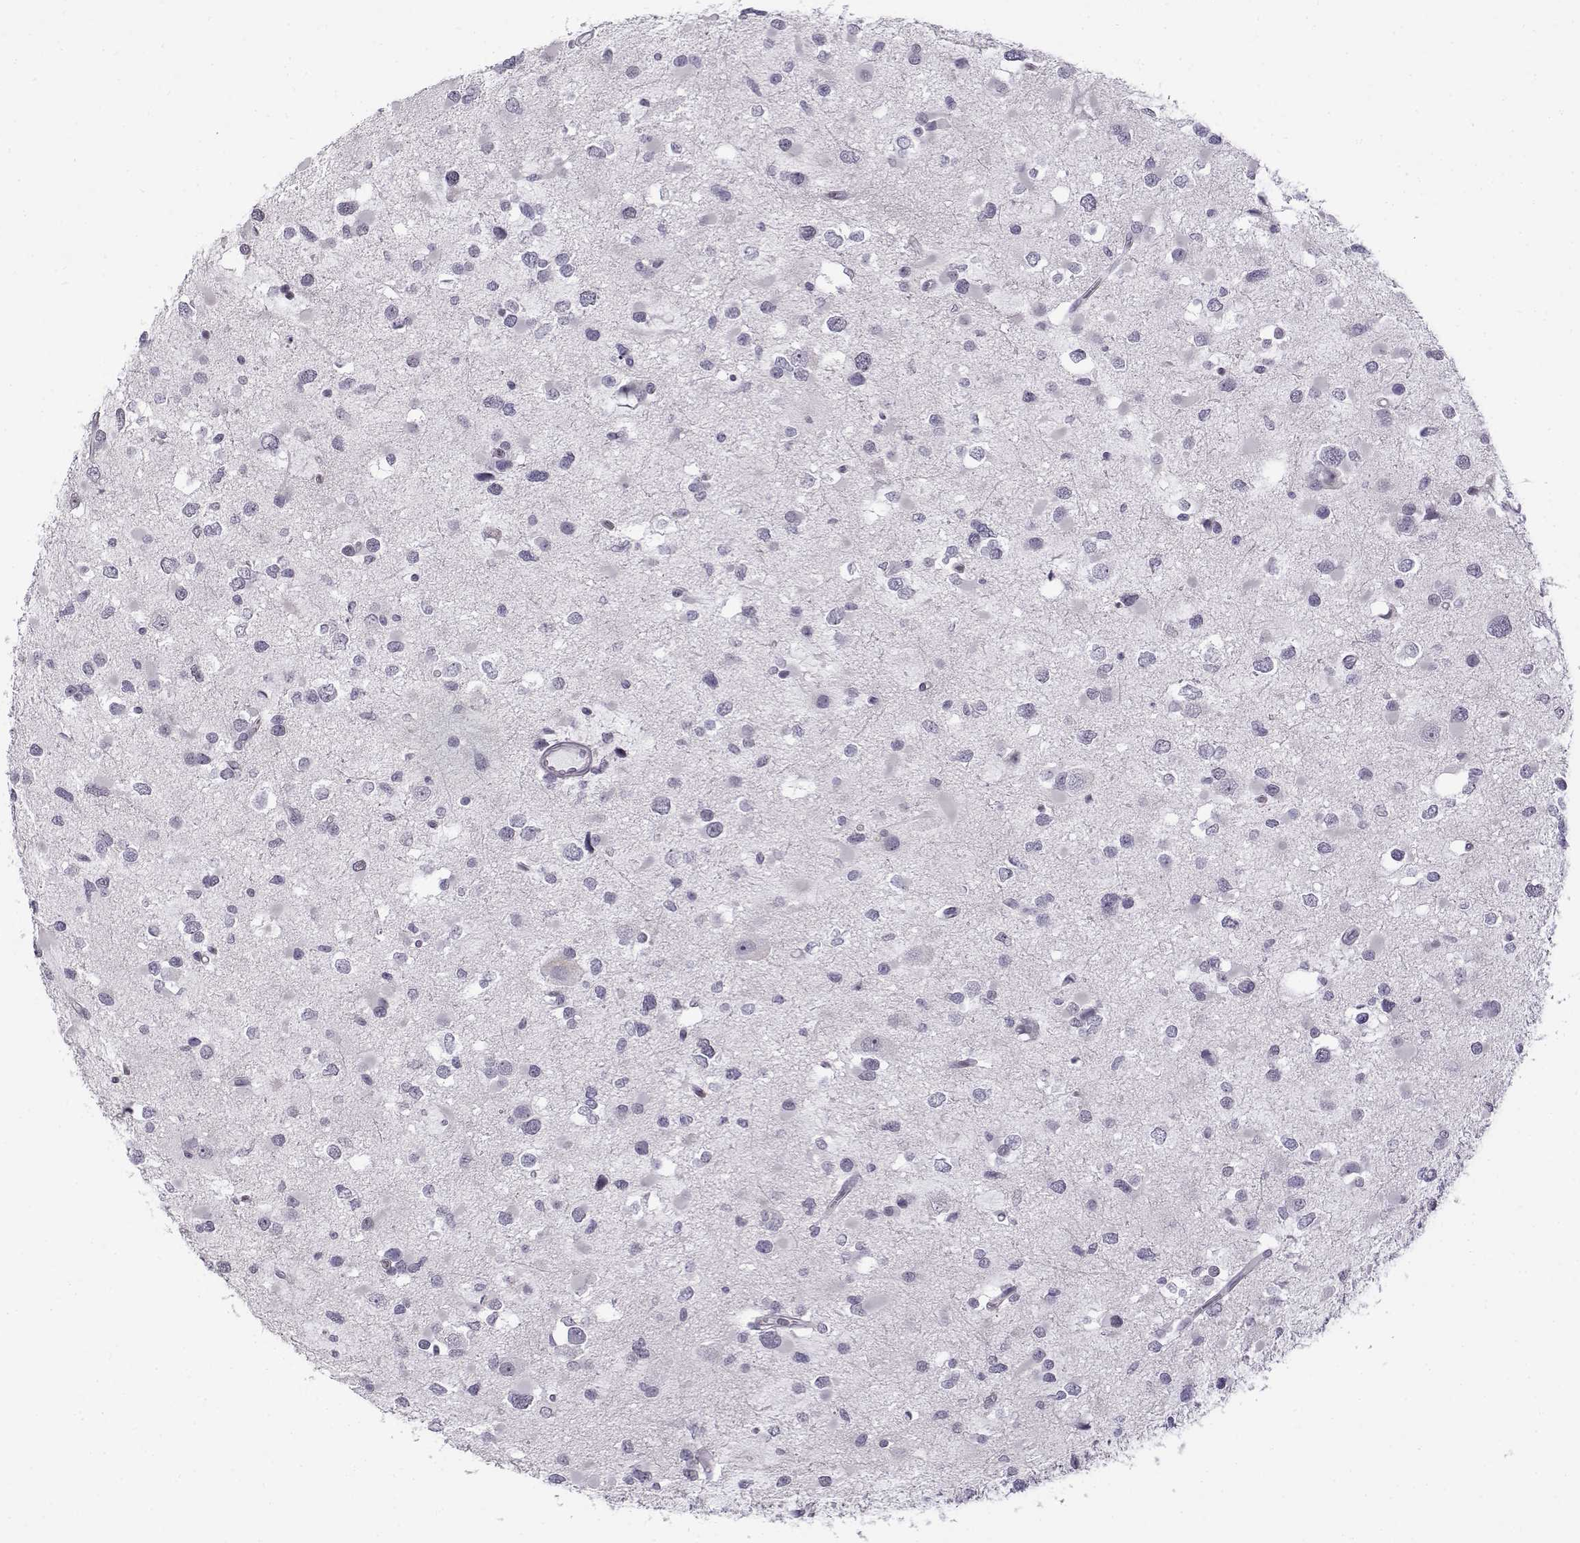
{"staining": {"intensity": "negative", "quantity": "none", "location": "none"}, "tissue": "glioma", "cell_type": "Tumor cells", "image_type": "cancer", "snomed": [{"axis": "morphology", "description": "Glioma, malignant, Low grade"}, {"axis": "topography", "description": "Brain"}], "caption": "Immunohistochemistry histopathology image of glioma stained for a protein (brown), which shows no expression in tumor cells. (DAB immunohistochemistry (IHC), high magnification).", "gene": "TEX55", "patient": {"sex": "female", "age": 32}}